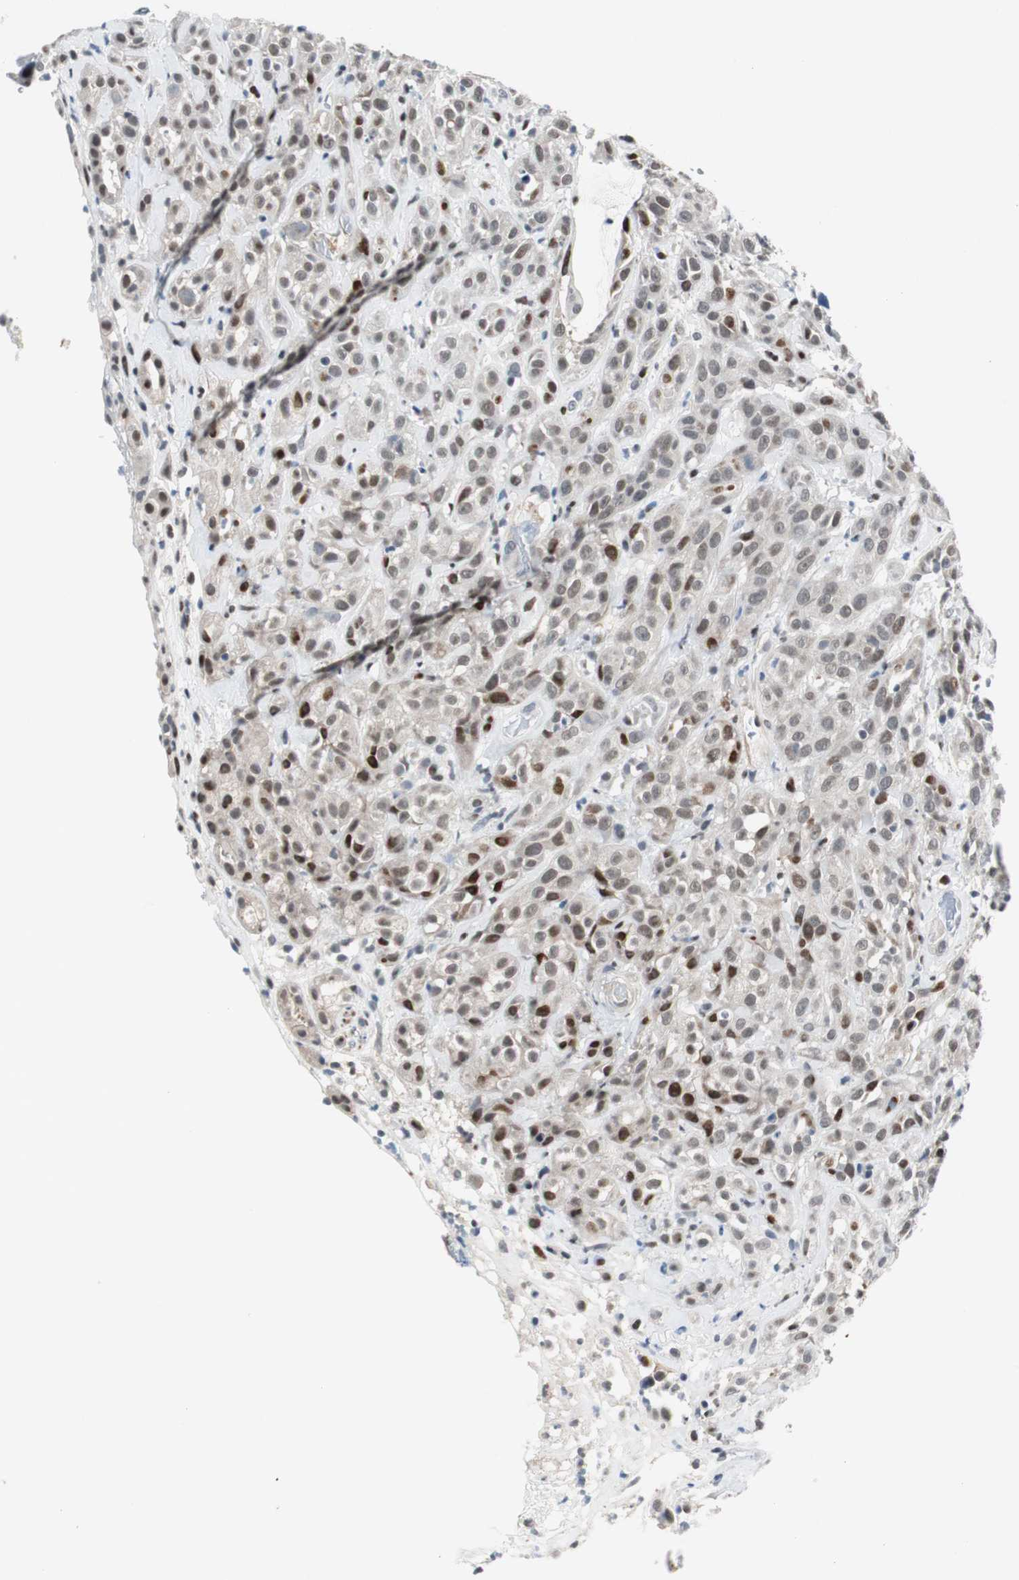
{"staining": {"intensity": "moderate", "quantity": "25%-75%", "location": "nuclear"}, "tissue": "head and neck cancer", "cell_type": "Tumor cells", "image_type": "cancer", "snomed": [{"axis": "morphology", "description": "Squamous cell carcinoma, NOS"}, {"axis": "topography", "description": "Head-Neck"}], "caption": "Immunohistochemical staining of human squamous cell carcinoma (head and neck) displays medium levels of moderate nuclear positivity in approximately 25%-75% of tumor cells.", "gene": "RAD1", "patient": {"sex": "male", "age": 62}}